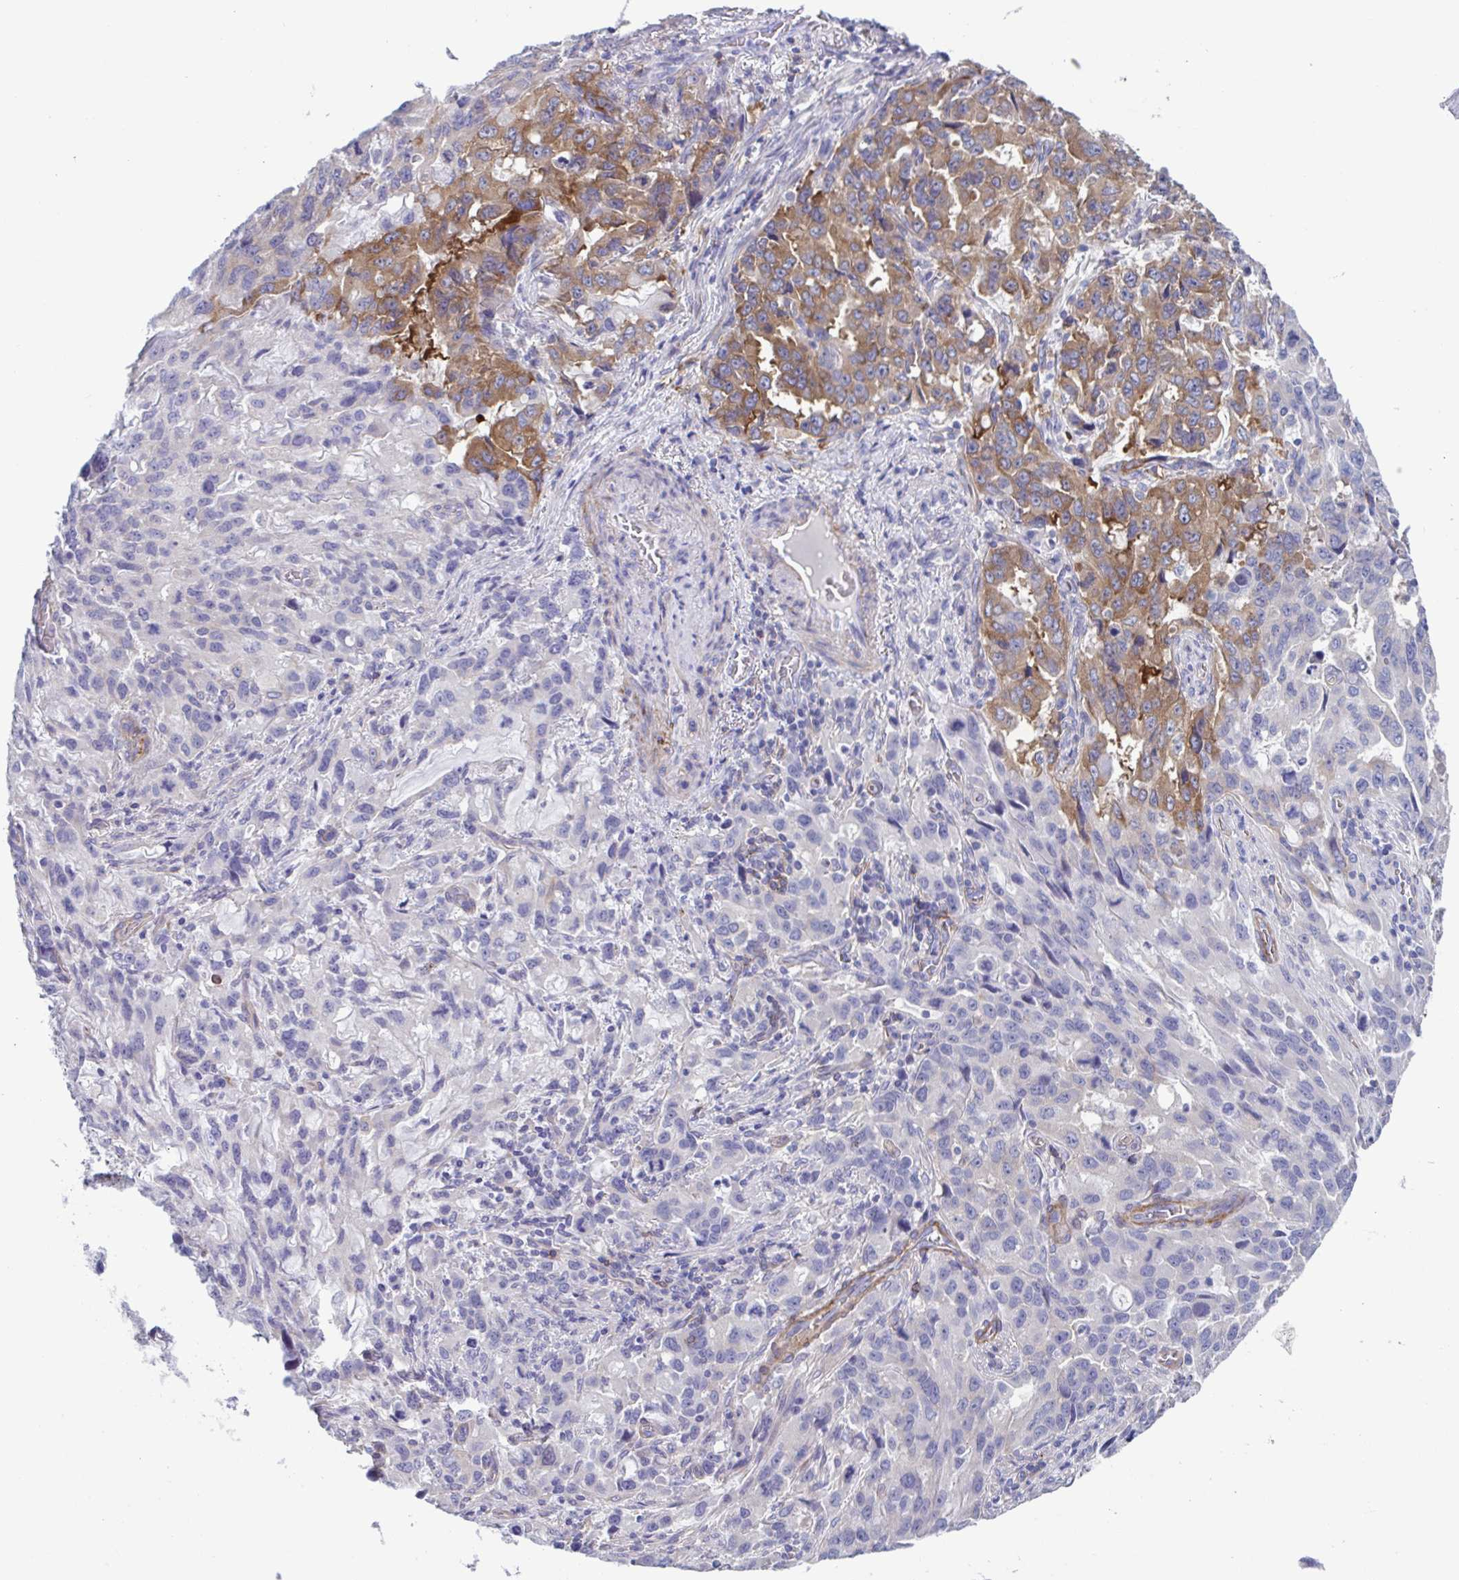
{"staining": {"intensity": "moderate", "quantity": "<25%", "location": "cytoplasmic/membranous"}, "tissue": "stomach cancer", "cell_type": "Tumor cells", "image_type": "cancer", "snomed": [{"axis": "morphology", "description": "Adenocarcinoma, NOS"}, {"axis": "topography", "description": "Stomach, upper"}], "caption": "A photomicrograph showing moderate cytoplasmic/membranous staining in about <25% of tumor cells in adenocarcinoma (stomach), as visualized by brown immunohistochemical staining.", "gene": "LPIN3", "patient": {"sex": "male", "age": 85}}